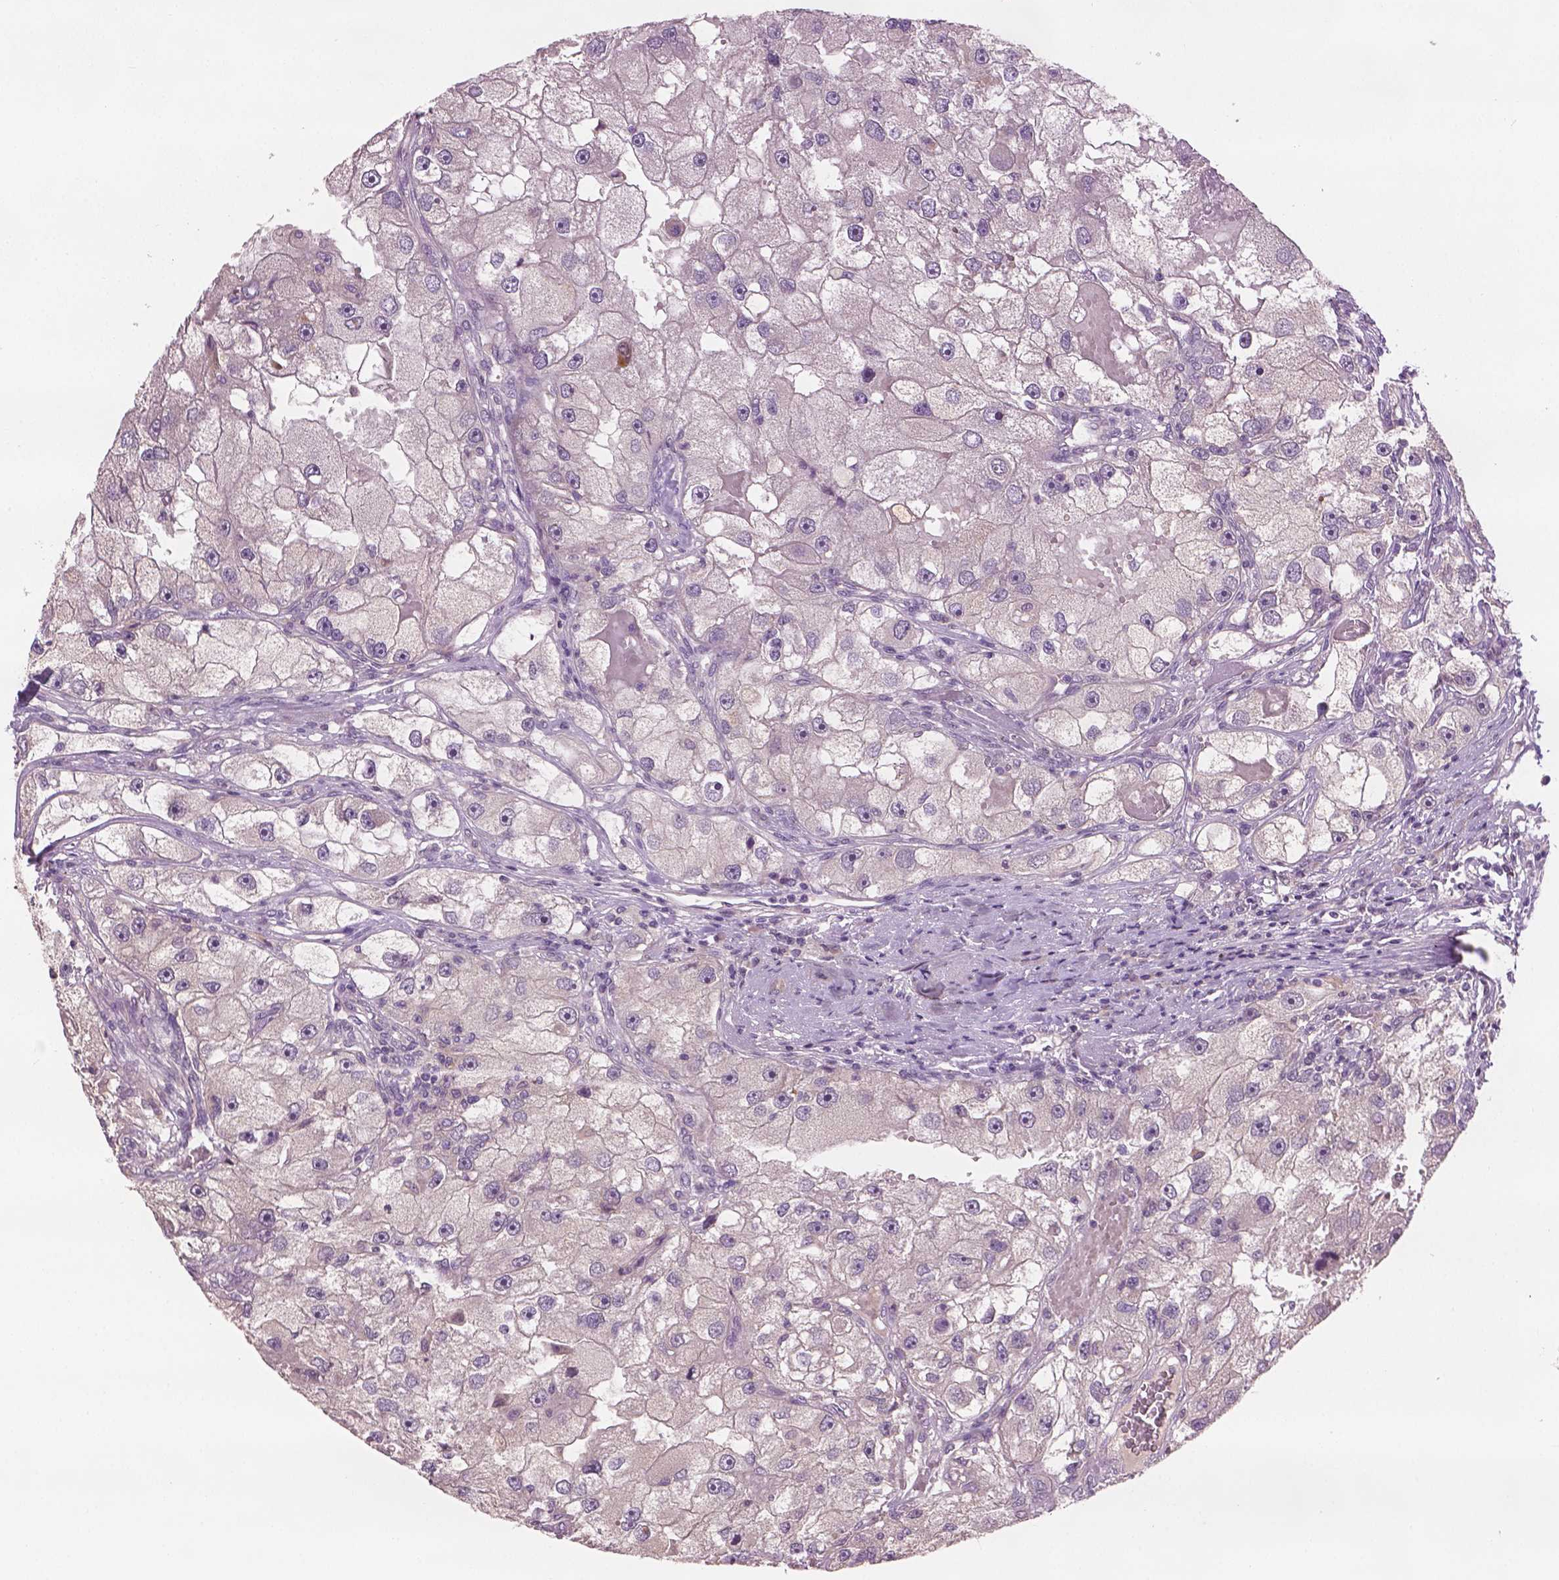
{"staining": {"intensity": "negative", "quantity": "none", "location": "none"}, "tissue": "renal cancer", "cell_type": "Tumor cells", "image_type": "cancer", "snomed": [{"axis": "morphology", "description": "Adenocarcinoma, NOS"}, {"axis": "topography", "description": "Kidney"}], "caption": "DAB (3,3'-diaminobenzidine) immunohistochemical staining of renal cancer shows no significant expression in tumor cells.", "gene": "KRT17", "patient": {"sex": "male", "age": 63}}